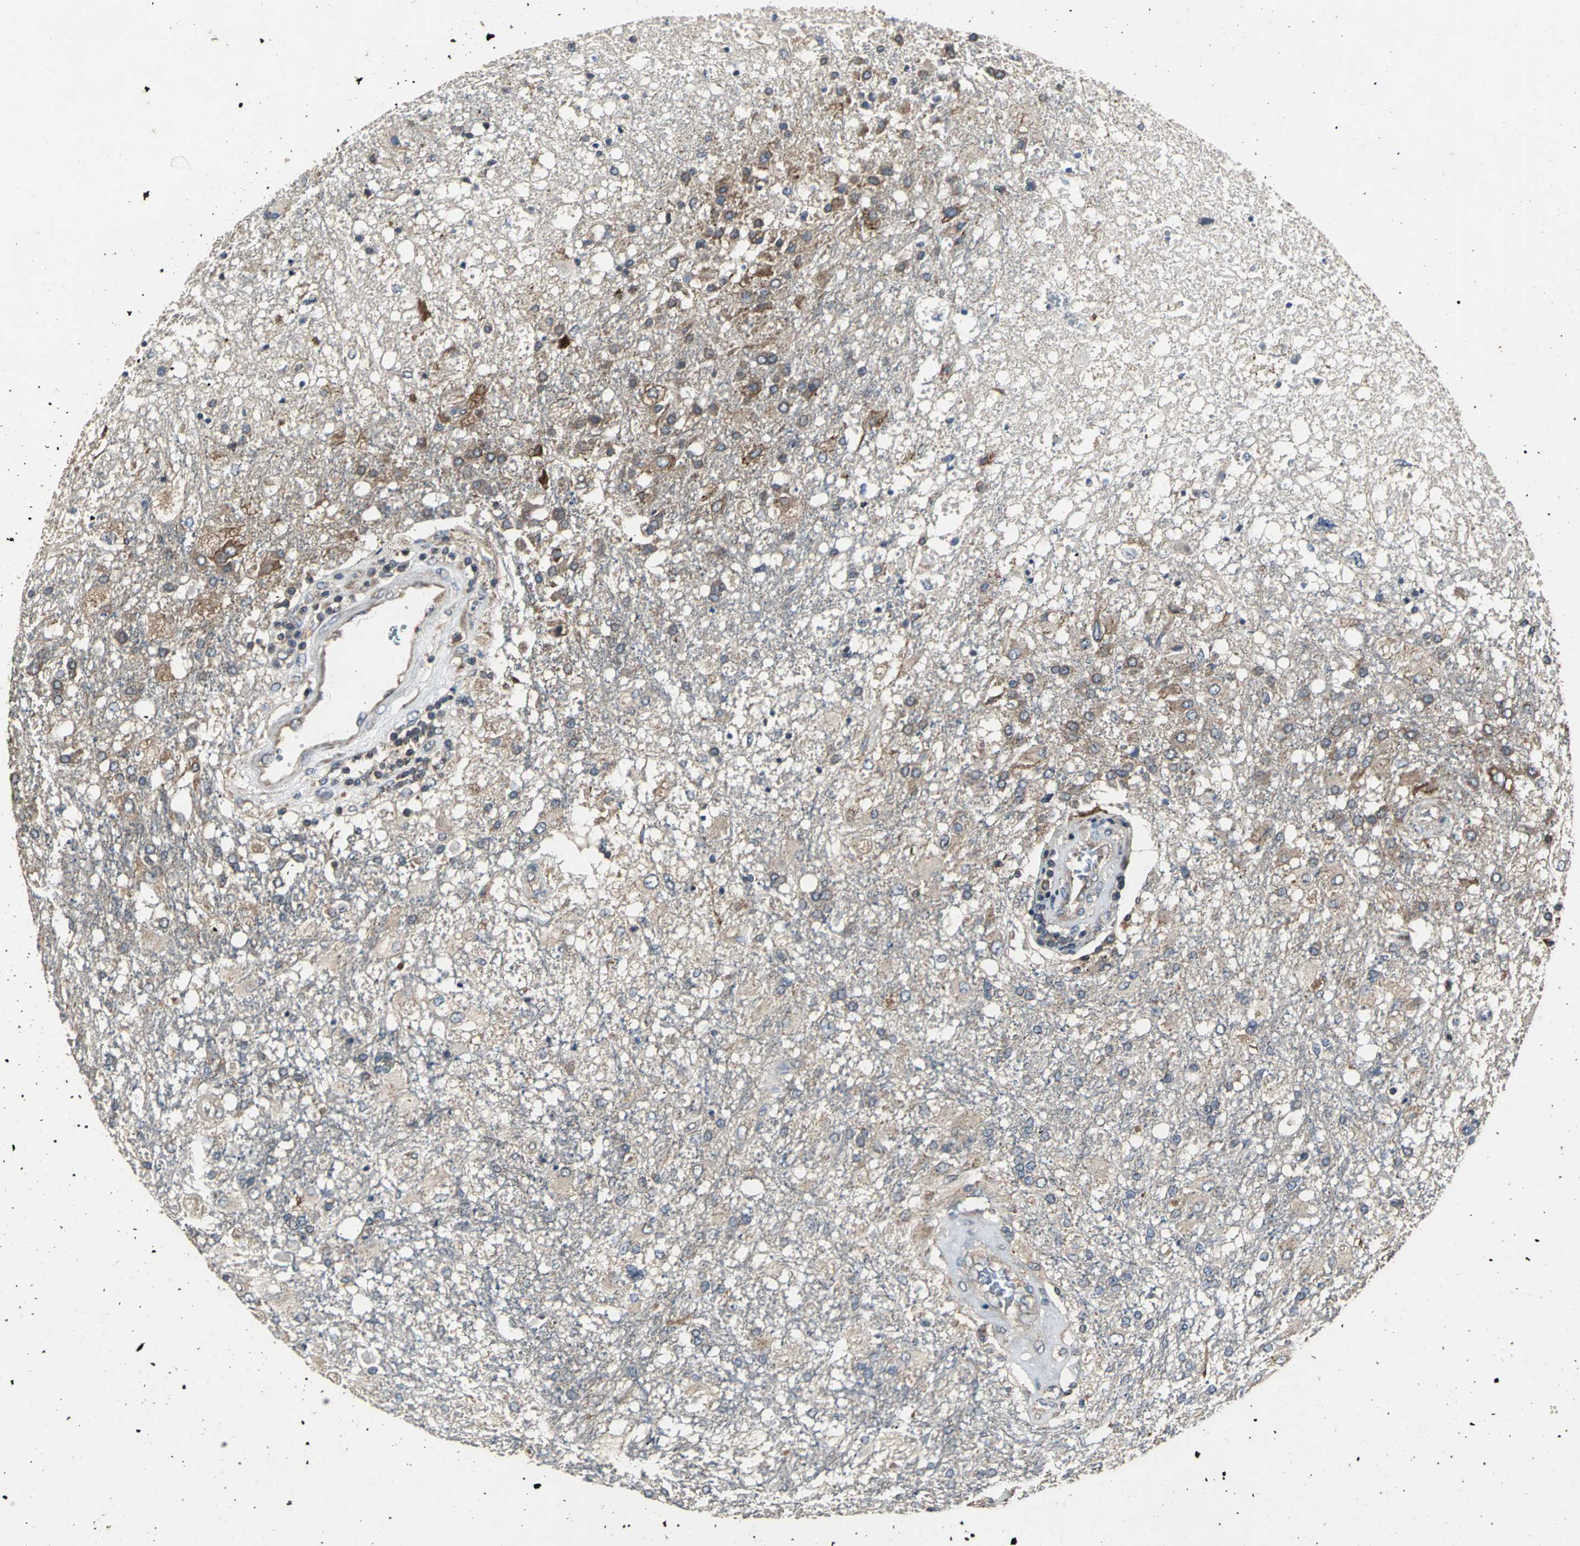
{"staining": {"intensity": "moderate", "quantity": ">75%", "location": "cytoplasmic/membranous"}, "tissue": "glioma", "cell_type": "Tumor cells", "image_type": "cancer", "snomed": [{"axis": "morphology", "description": "Glioma, malignant, High grade"}, {"axis": "topography", "description": "Cerebral cortex"}], "caption": "Malignant high-grade glioma tissue shows moderate cytoplasmic/membranous staining in approximately >75% of tumor cells, visualized by immunohistochemistry.", "gene": "IRF3", "patient": {"sex": "male", "age": 79}}